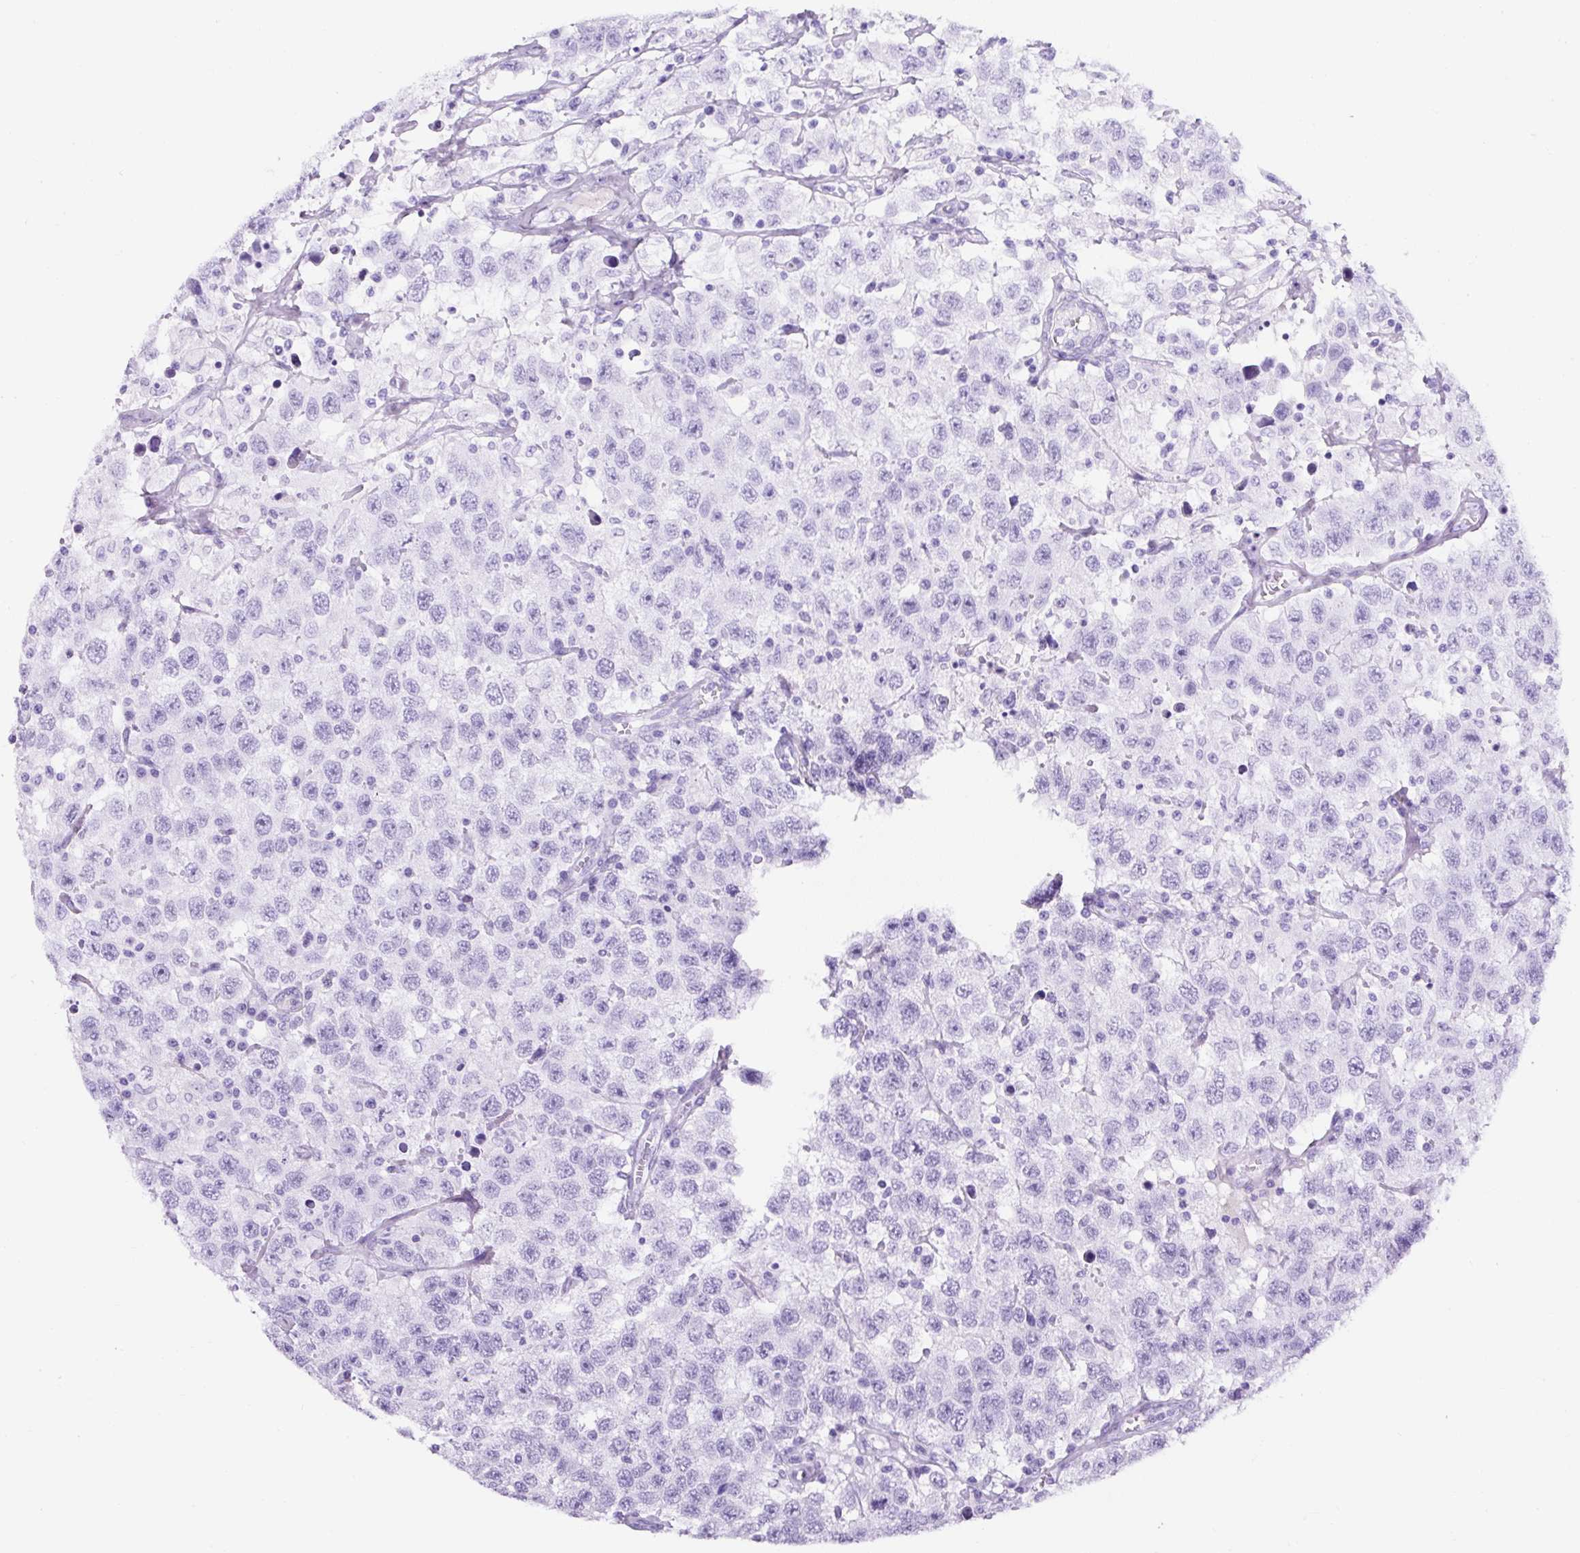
{"staining": {"intensity": "negative", "quantity": "none", "location": "none"}, "tissue": "testis cancer", "cell_type": "Tumor cells", "image_type": "cancer", "snomed": [{"axis": "morphology", "description": "Seminoma, NOS"}, {"axis": "topography", "description": "Testis"}], "caption": "The photomicrograph demonstrates no significant staining in tumor cells of testis cancer (seminoma). (DAB (3,3'-diaminobenzidine) immunohistochemistry, high magnification).", "gene": "TMEM200B", "patient": {"sex": "male", "age": 41}}